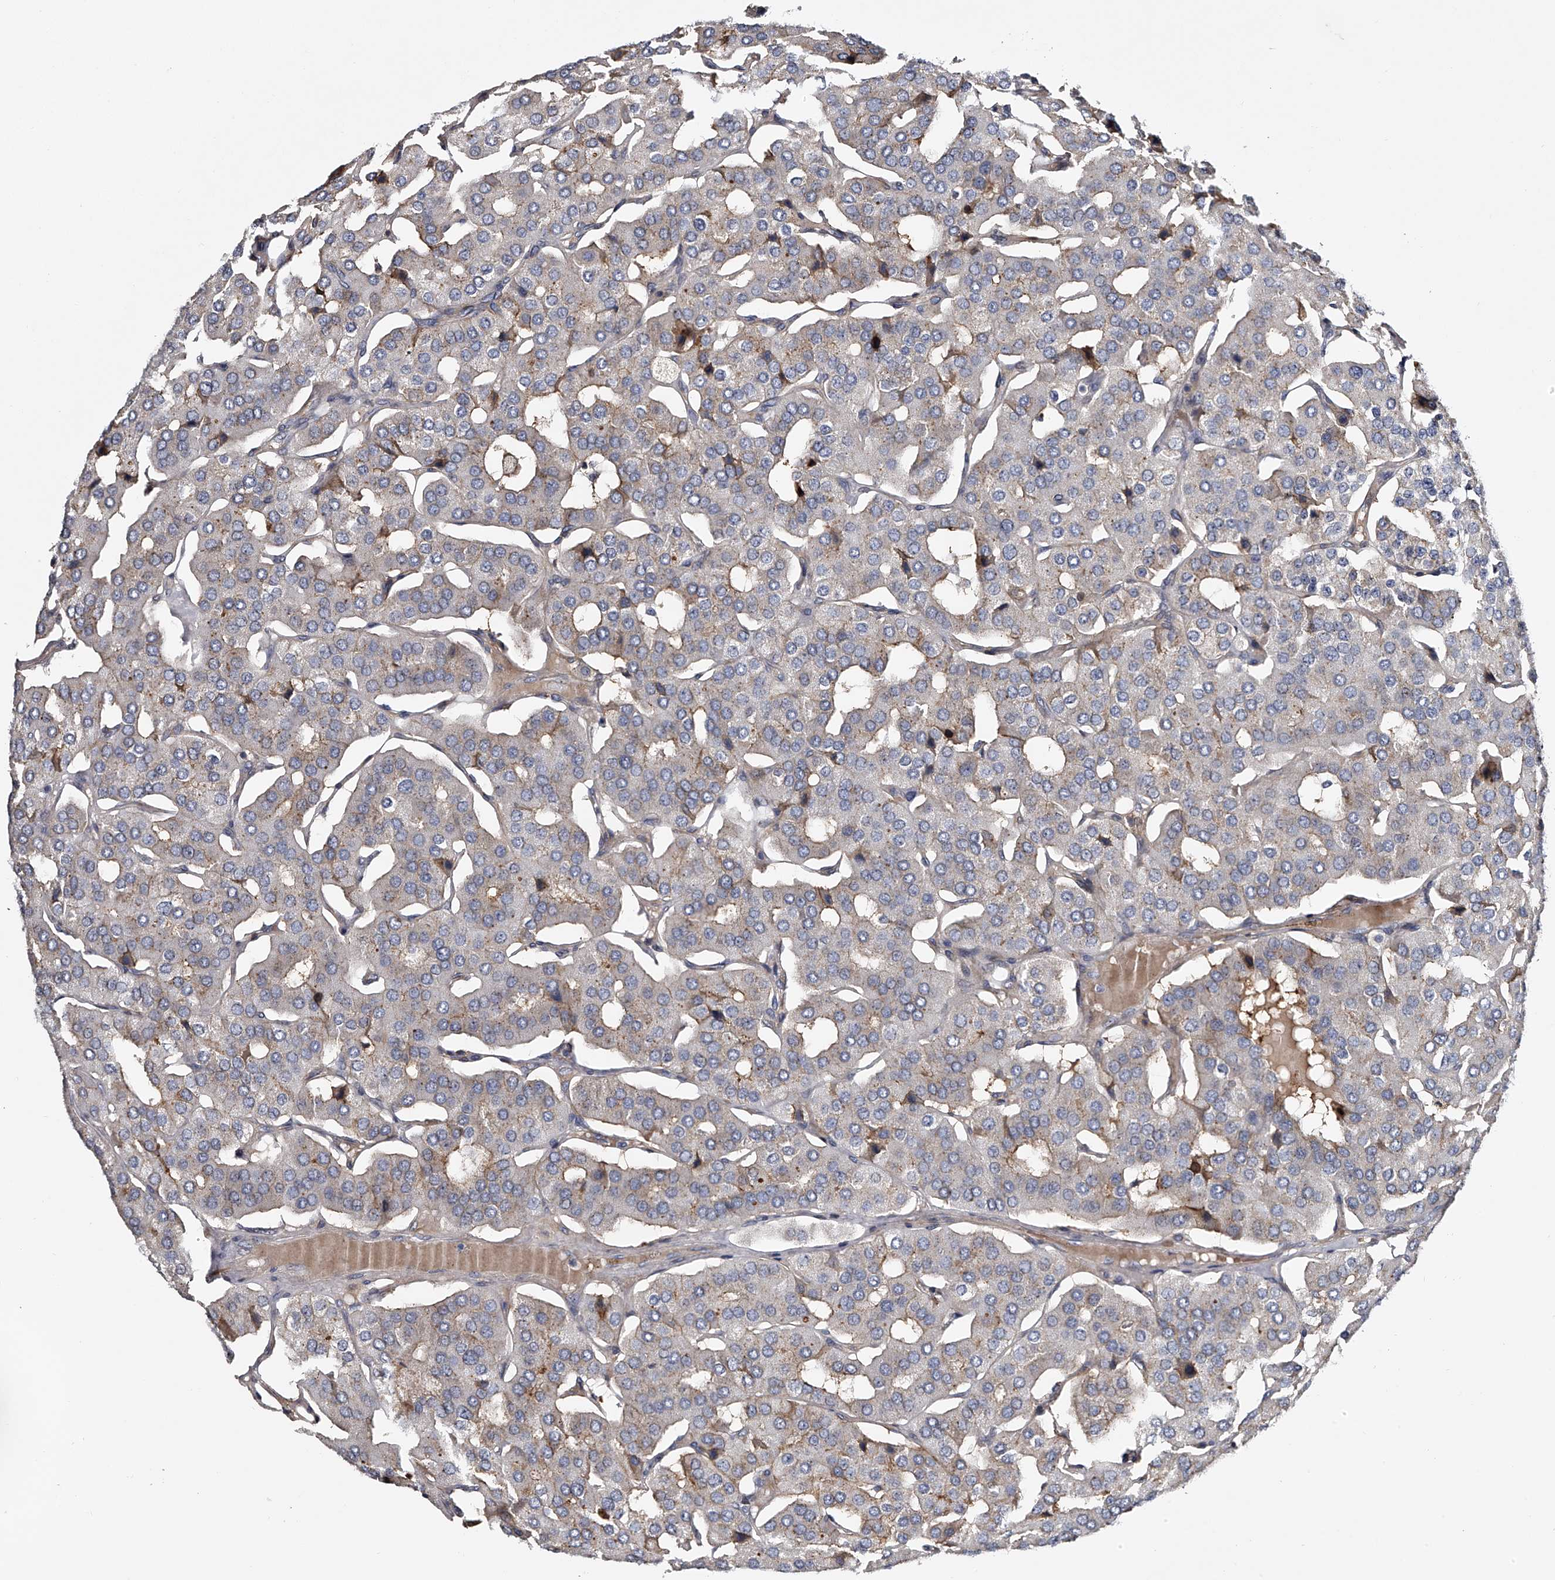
{"staining": {"intensity": "negative", "quantity": "none", "location": "none"}, "tissue": "parathyroid gland", "cell_type": "Glandular cells", "image_type": "normal", "snomed": [{"axis": "morphology", "description": "Normal tissue, NOS"}, {"axis": "morphology", "description": "Adenoma, NOS"}, {"axis": "topography", "description": "Parathyroid gland"}], "caption": "Glandular cells show no significant protein expression in normal parathyroid gland.", "gene": "MDN1", "patient": {"sex": "female", "age": 86}}